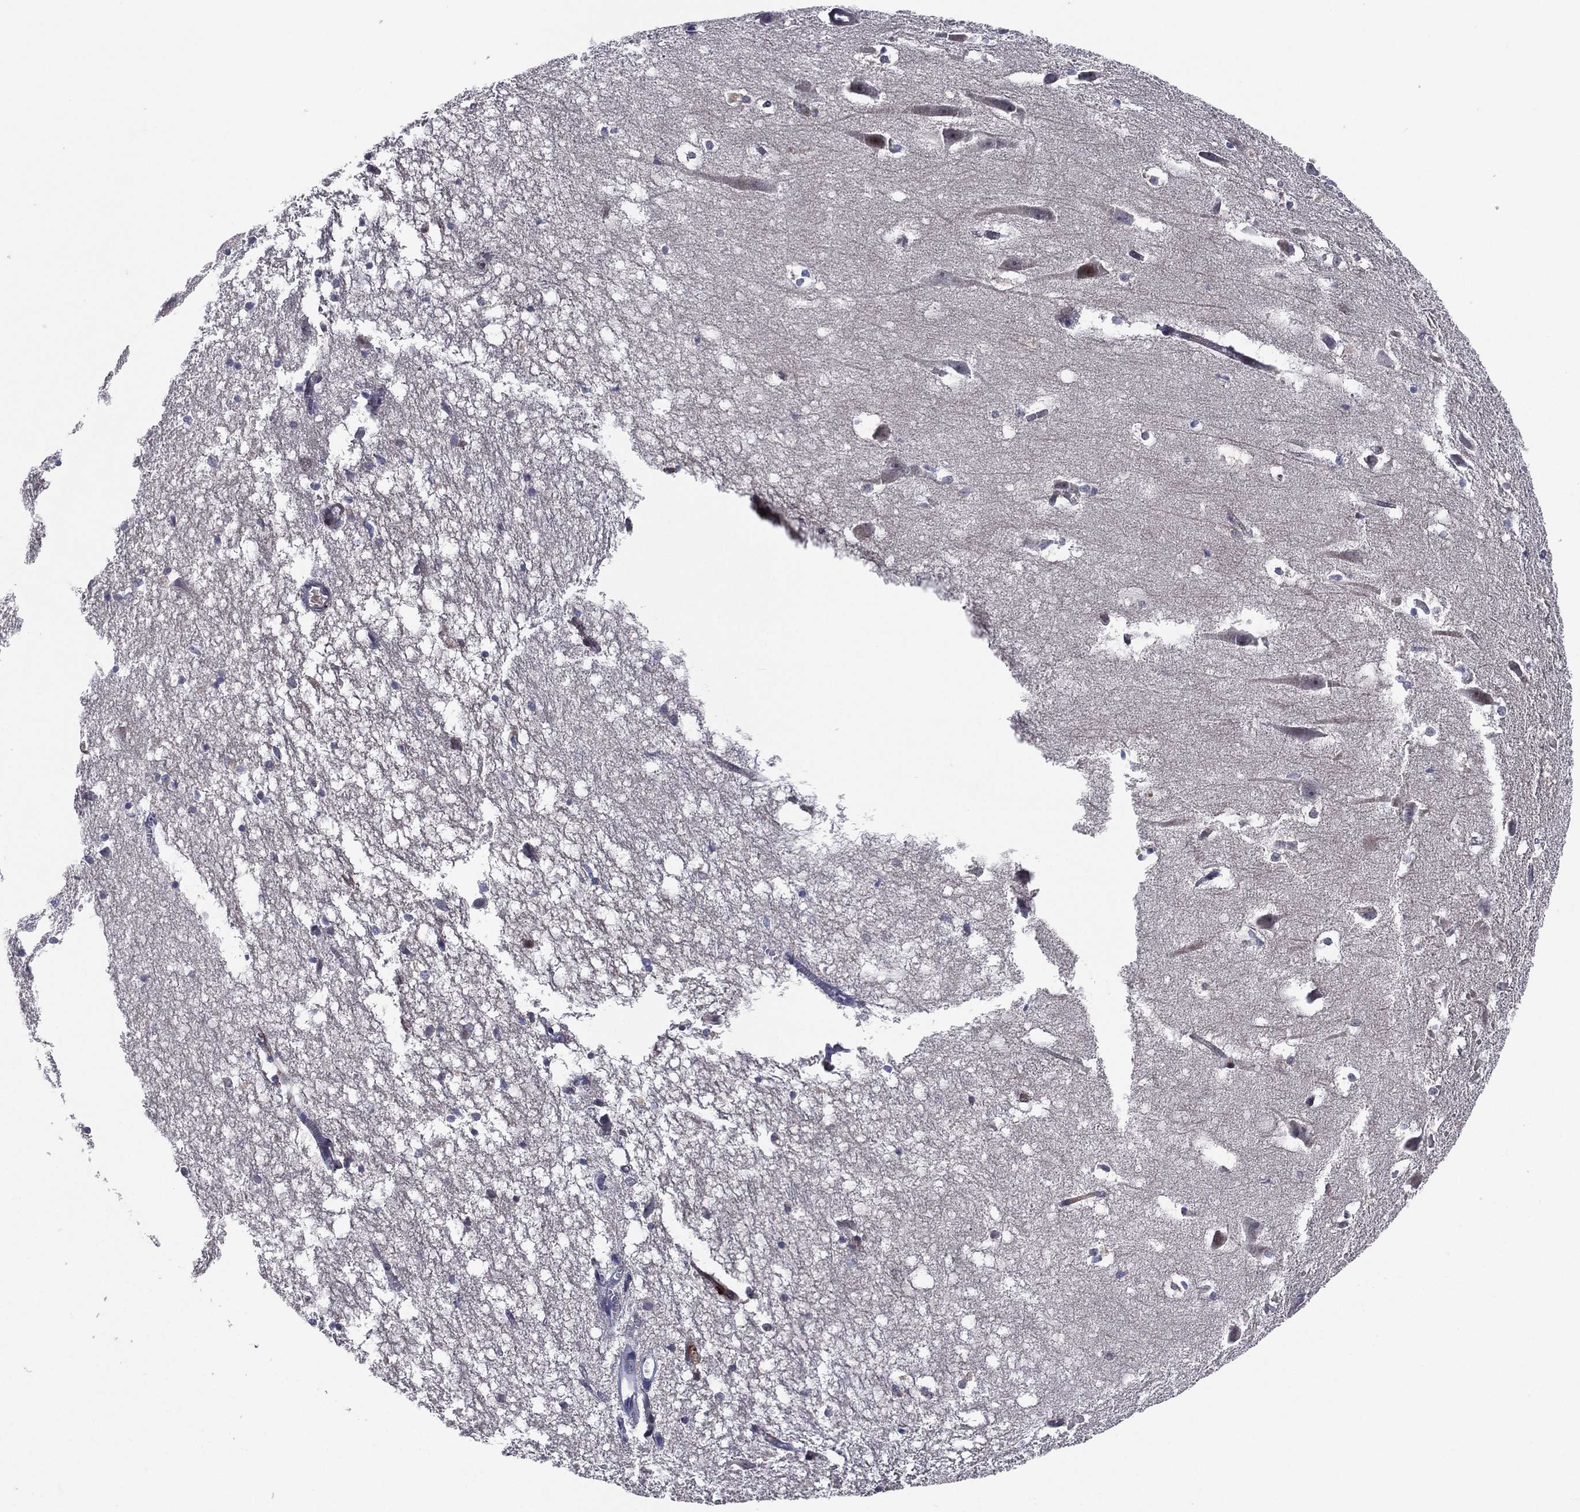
{"staining": {"intensity": "negative", "quantity": "none", "location": "none"}, "tissue": "hippocampus", "cell_type": "Glial cells", "image_type": "normal", "snomed": [{"axis": "morphology", "description": "Normal tissue, NOS"}, {"axis": "topography", "description": "Lateral ventricle wall"}, {"axis": "topography", "description": "Hippocampus"}], "caption": "High power microscopy photomicrograph of an IHC micrograph of normal hippocampus, revealing no significant positivity in glial cells.", "gene": "UTP14A", "patient": {"sex": "female", "age": 63}}